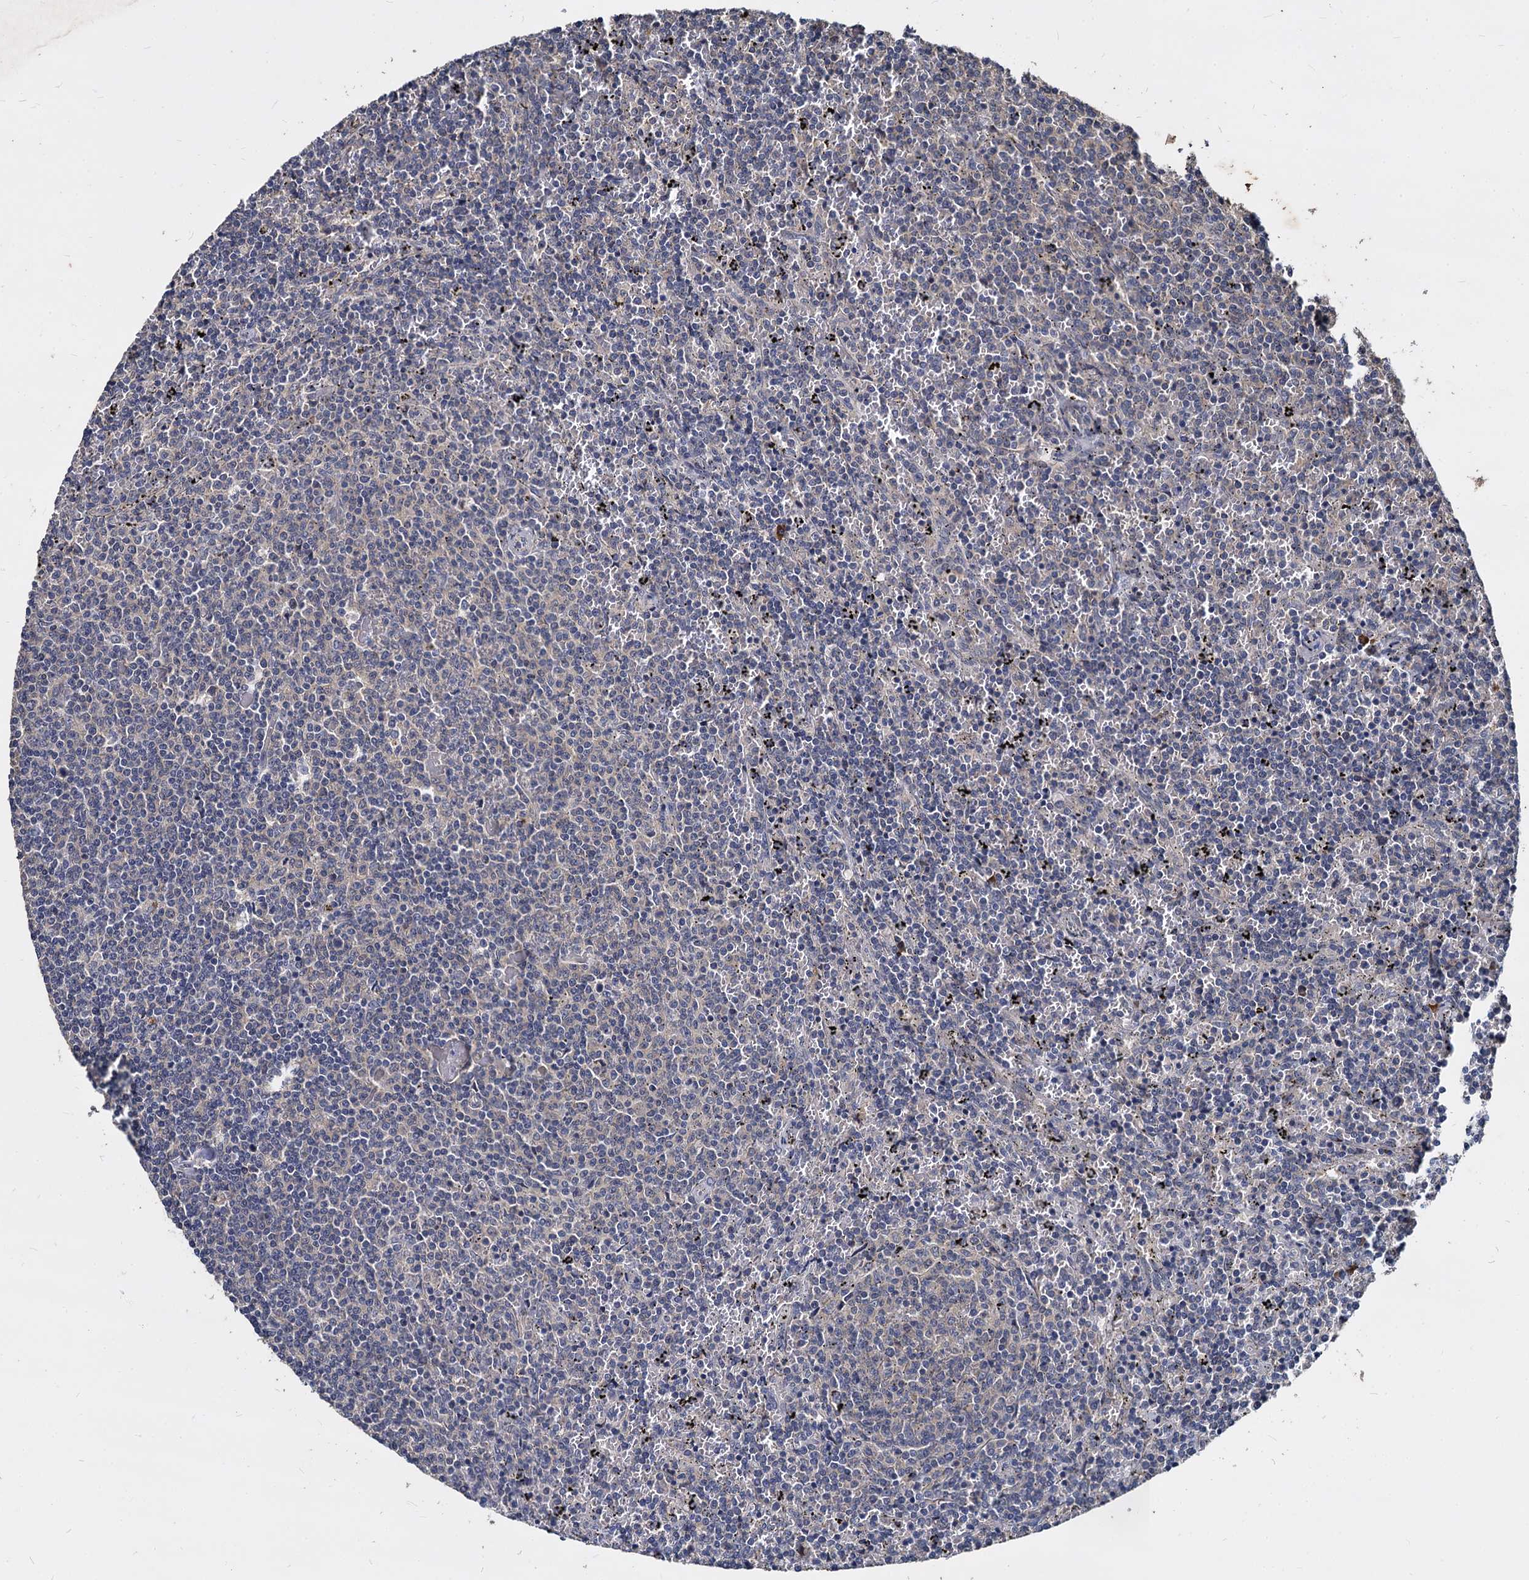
{"staining": {"intensity": "negative", "quantity": "none", "location": "none"}, "tissue": "lymphoma", "cell_type": "Tumor cells", "image_type": "cancer", "snomed": [{"axis": "morphology", "description": "Malignant lymphoma, non-Hodgkin's type, Low grade"}, {"axis": "topography", "description": "Spleen"}], "caption": "Tumor cells are negative for protein expression in human lymphoma. Nuclei are stained in blue.", "gene": "CCDC184", "patient": {"sex": "female", "age": 50}}